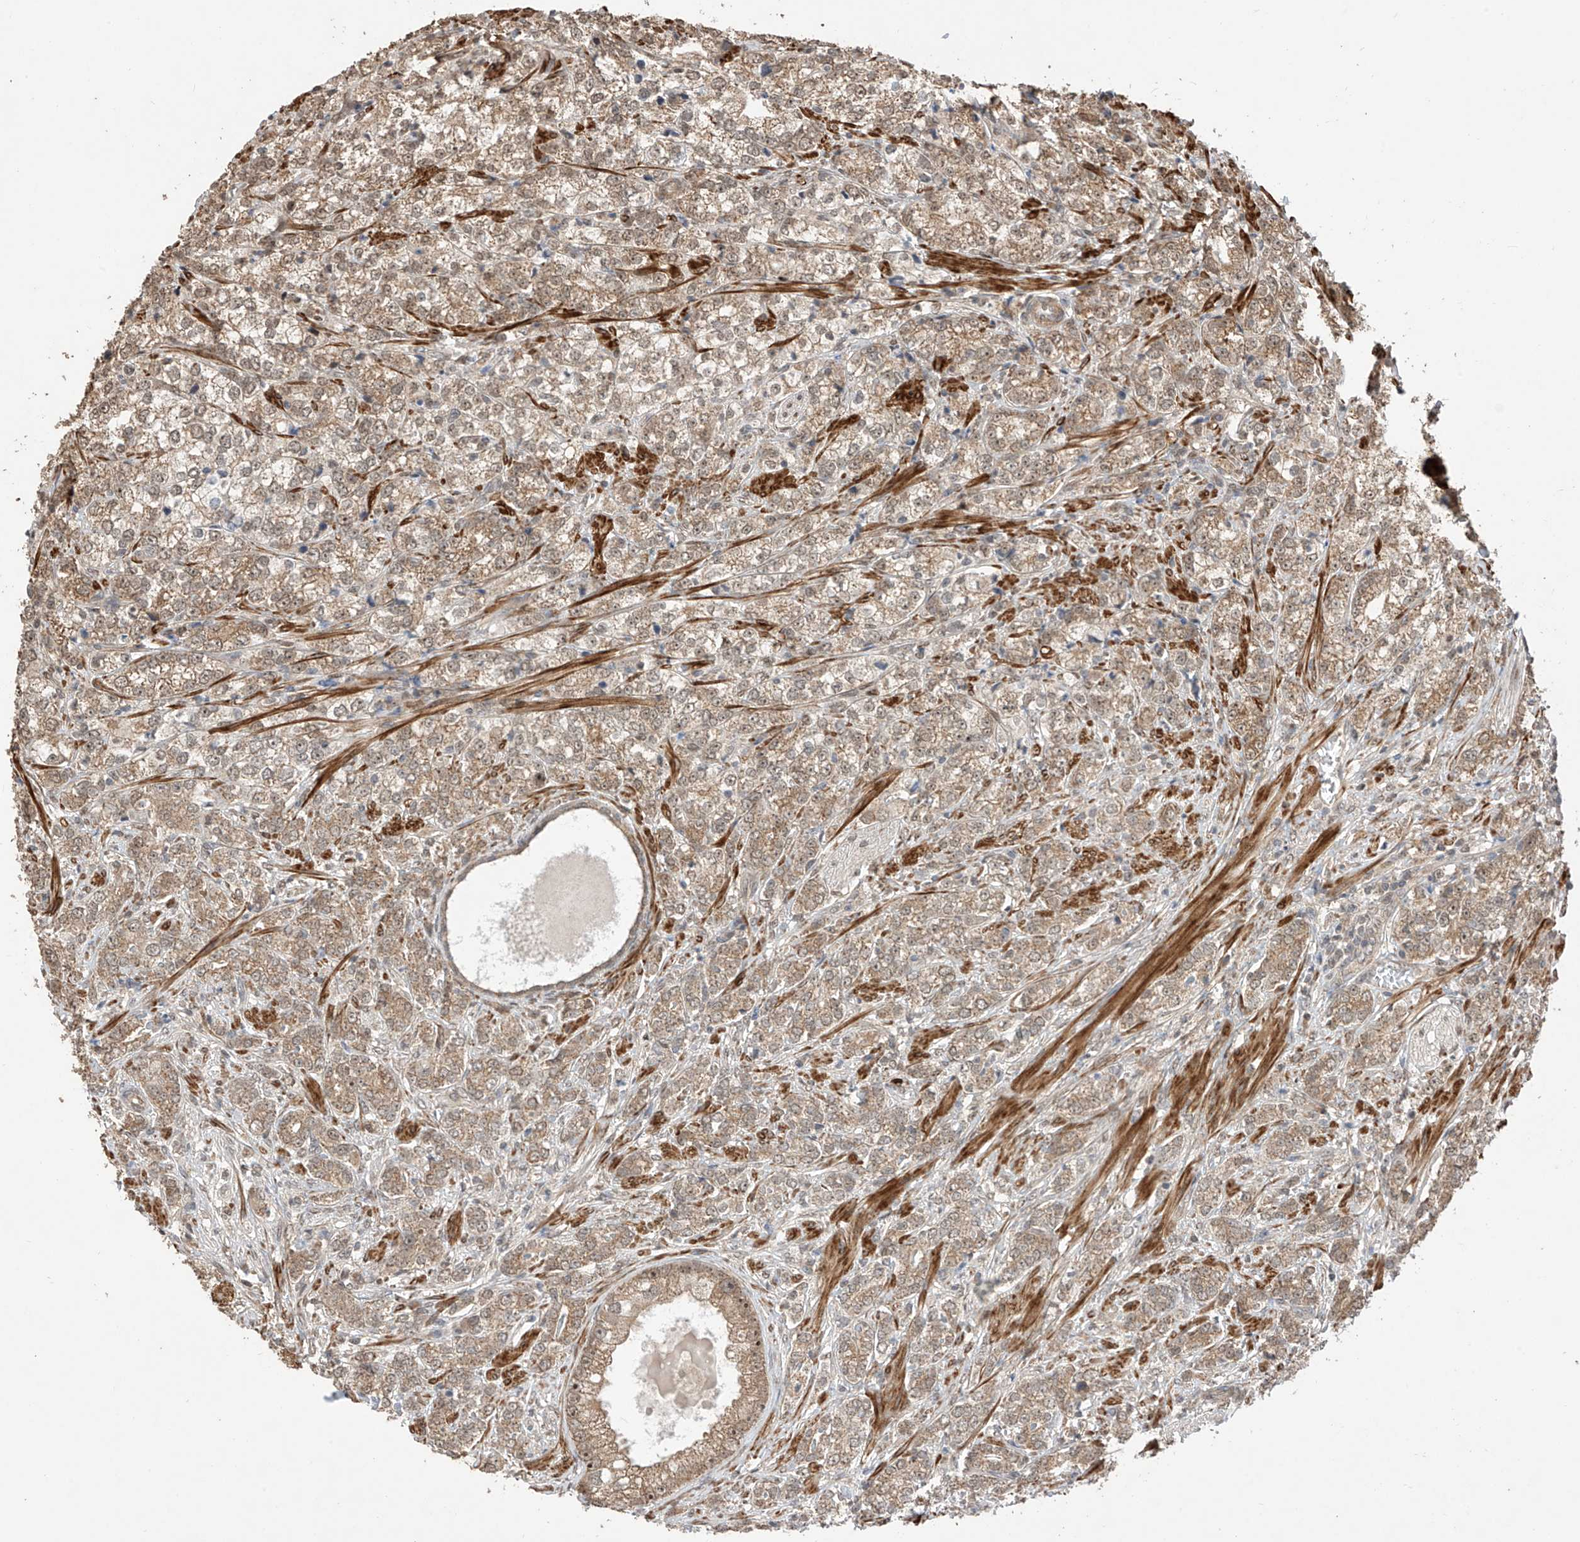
{"staining": {"intensity": "moderate", "quantity": ">75%", "location": "cytoplasmic/membranous,nuclear"}, "tissue": "prostate cancer", "cell_type": "Tumor cells", "image_type": "cancer", "snomed": [{"axis": "morphology", "description": "Adenocarcinoma, High grade"}, {"axis": "topography", "description": "Prostate"}], "caption": "The immunohistochemical stain highlights moderate cytoplasmic/membranous and nuclear staining in tumor cells of prostate adenocarcinoma (high-grade) tissue.", "gene": "LATS1", "patient": {"sex": "male", "age": 69}}